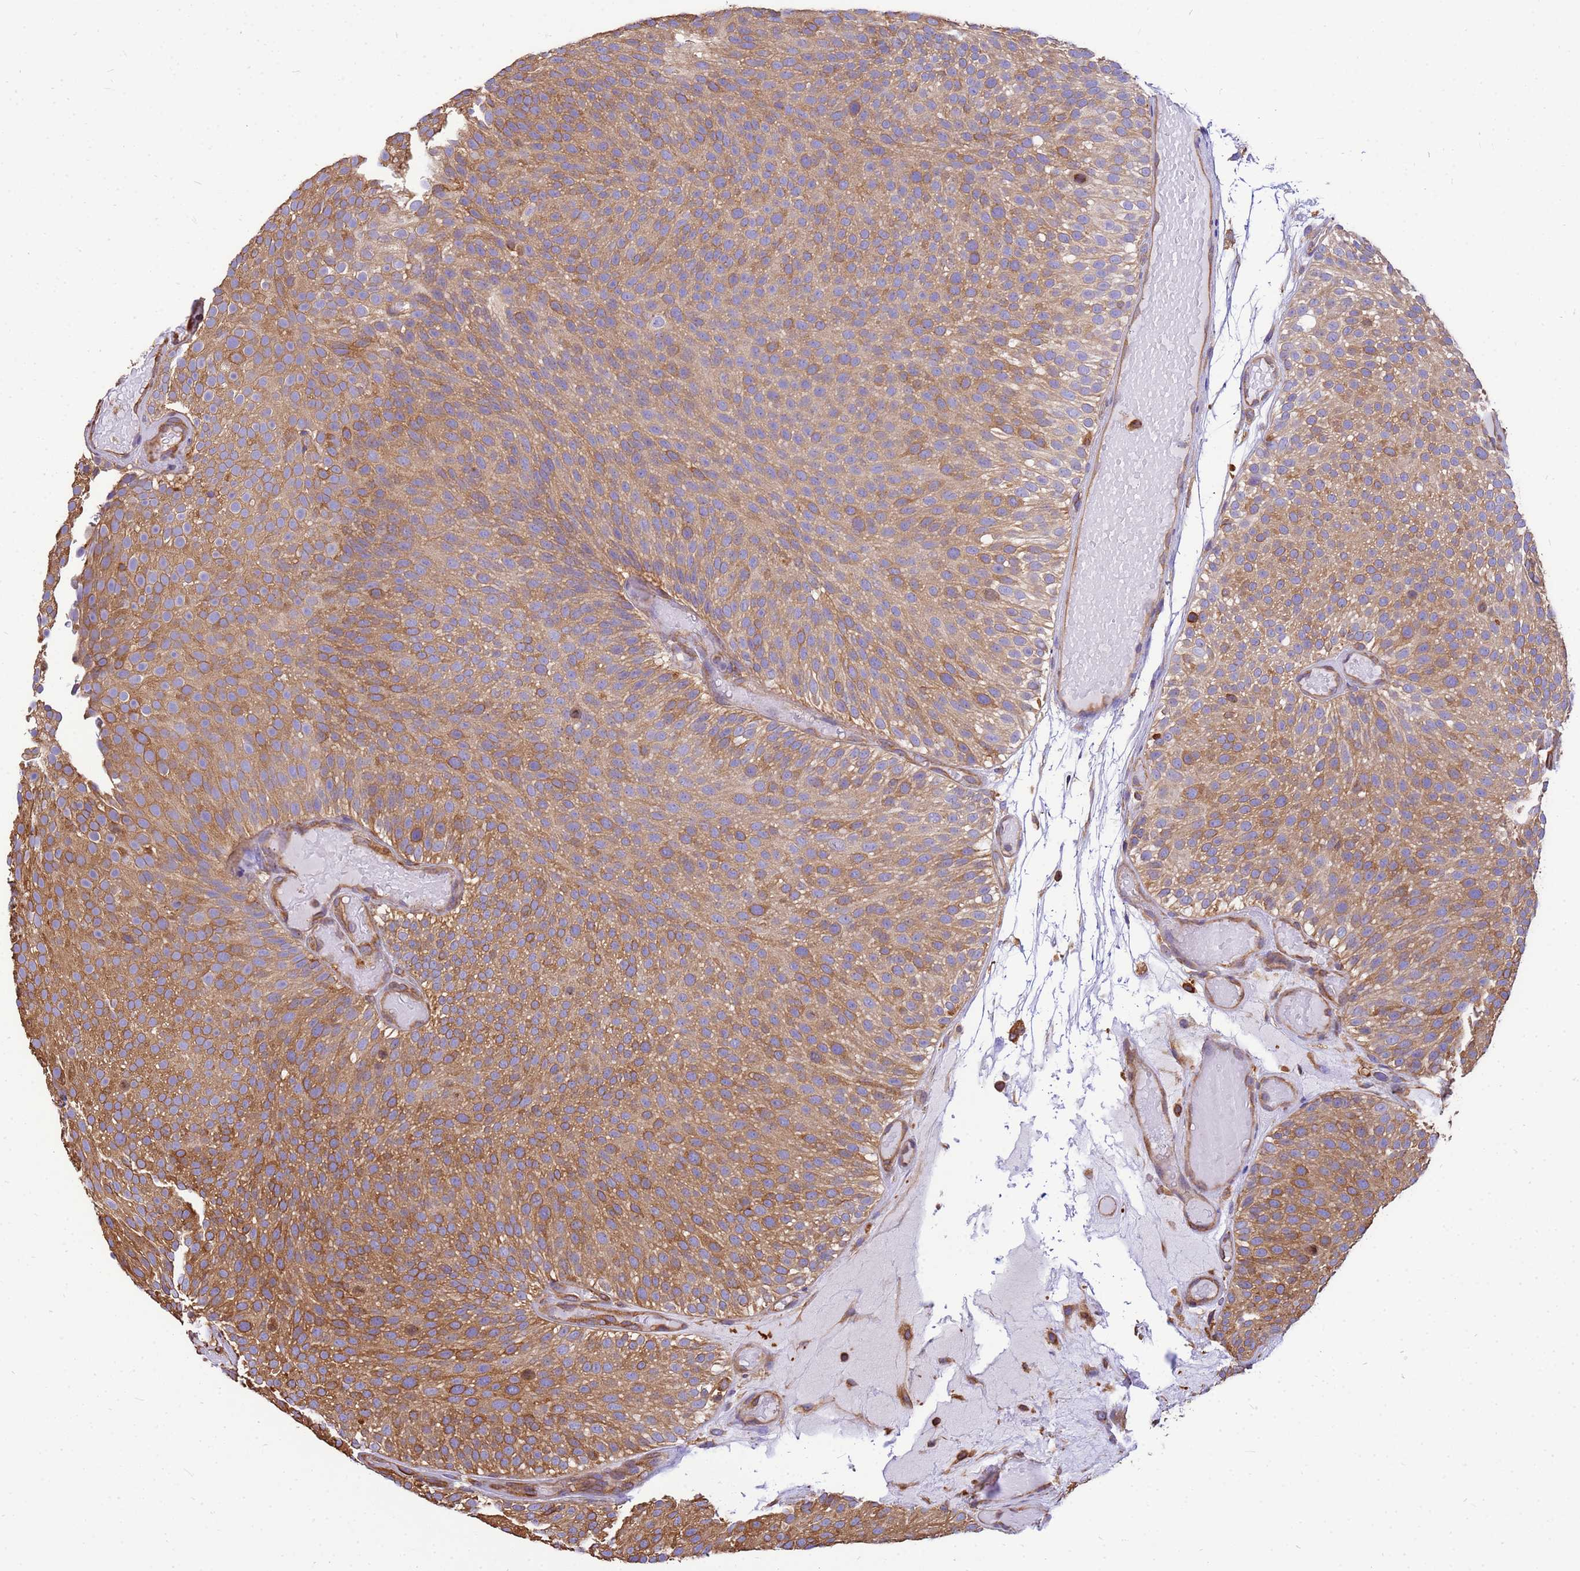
{"staining": {"intensity": "moderate", "quantity": ">75%", "location": "cytoplasmic/membranous"}, "tissue": "urothelial cancer", "cell_type": "Tumor cells", "image_type": "cancer", "snomed": [{"axis": "morphology", "description": "Urothelial carcinoma, Low grade"}, {"axis": "topography", "description": "Urinary bladder"}], "caption": "DAB immunohistochemical staining of human urothelial cancer displays moderate cytoplasmic/membranous protein expression in about >75% of tumor cells. The staining is performed using DAB brown chromogen to label protein expression. The nuclei are counter-stained blue using hematoxylin.", "gene": "TUBB1", "patient": {"sex": "male", "age": 78}}